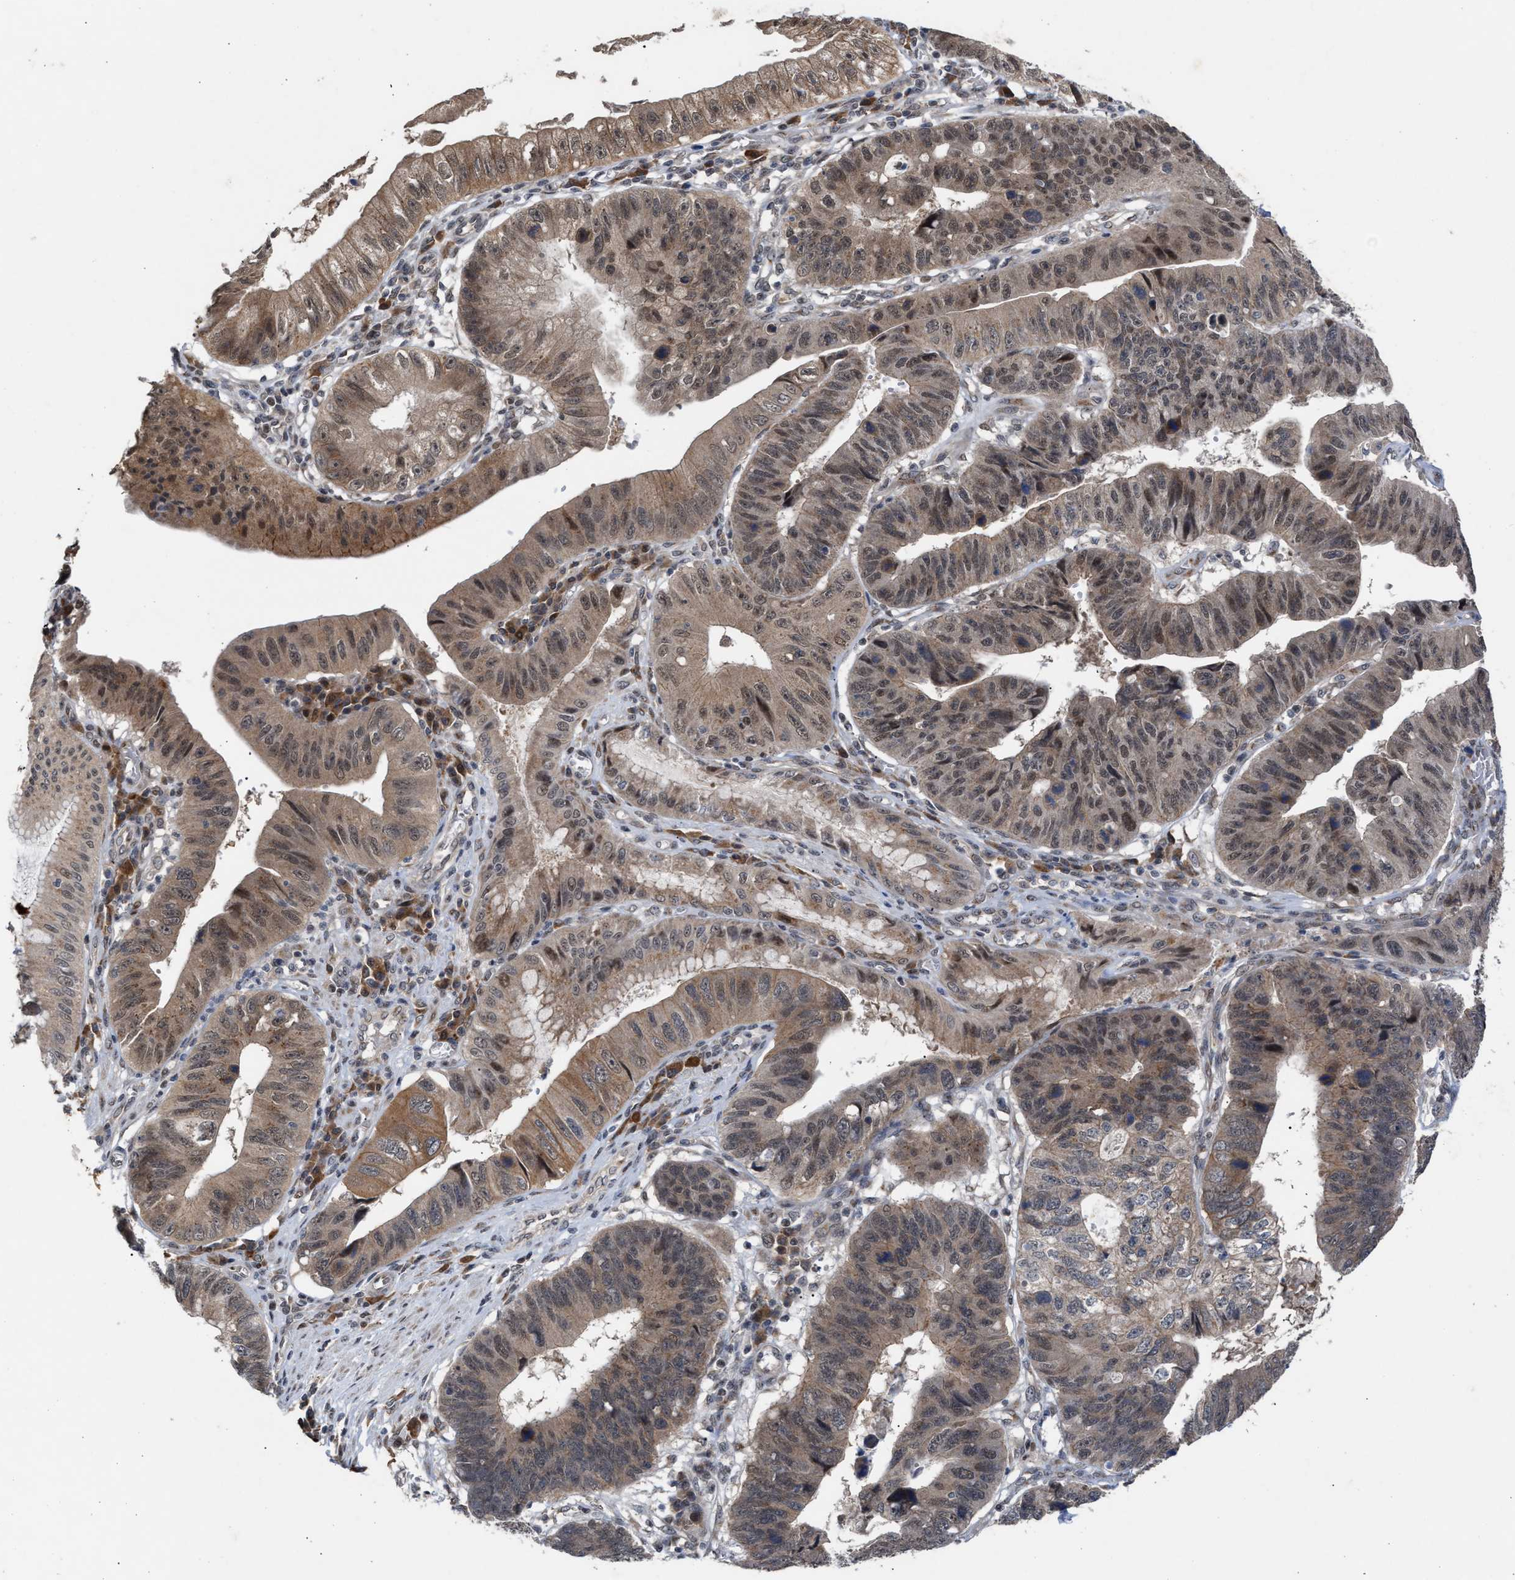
{"staining": {"intensity": "moderate", "quantity": ">75%", "location": "cytoplasmic/membranous"}, "tissue": "stomach cancer", "cell_type": "Tumor cells", "image_type": "cancer", "snomed": [{"axis": "morphology", "description": "Adenocarcinoma, NOS"}, {"axis": "topography", "description": "Stomach"}], "caption": "Protein staining demonstrates moderate cytoplasmic/membranous expression in about >75% of tumor cells in stomach adenocarcinoma.", "gene": "MKNK2", "patient": {"sex": "male", "age": 59}}